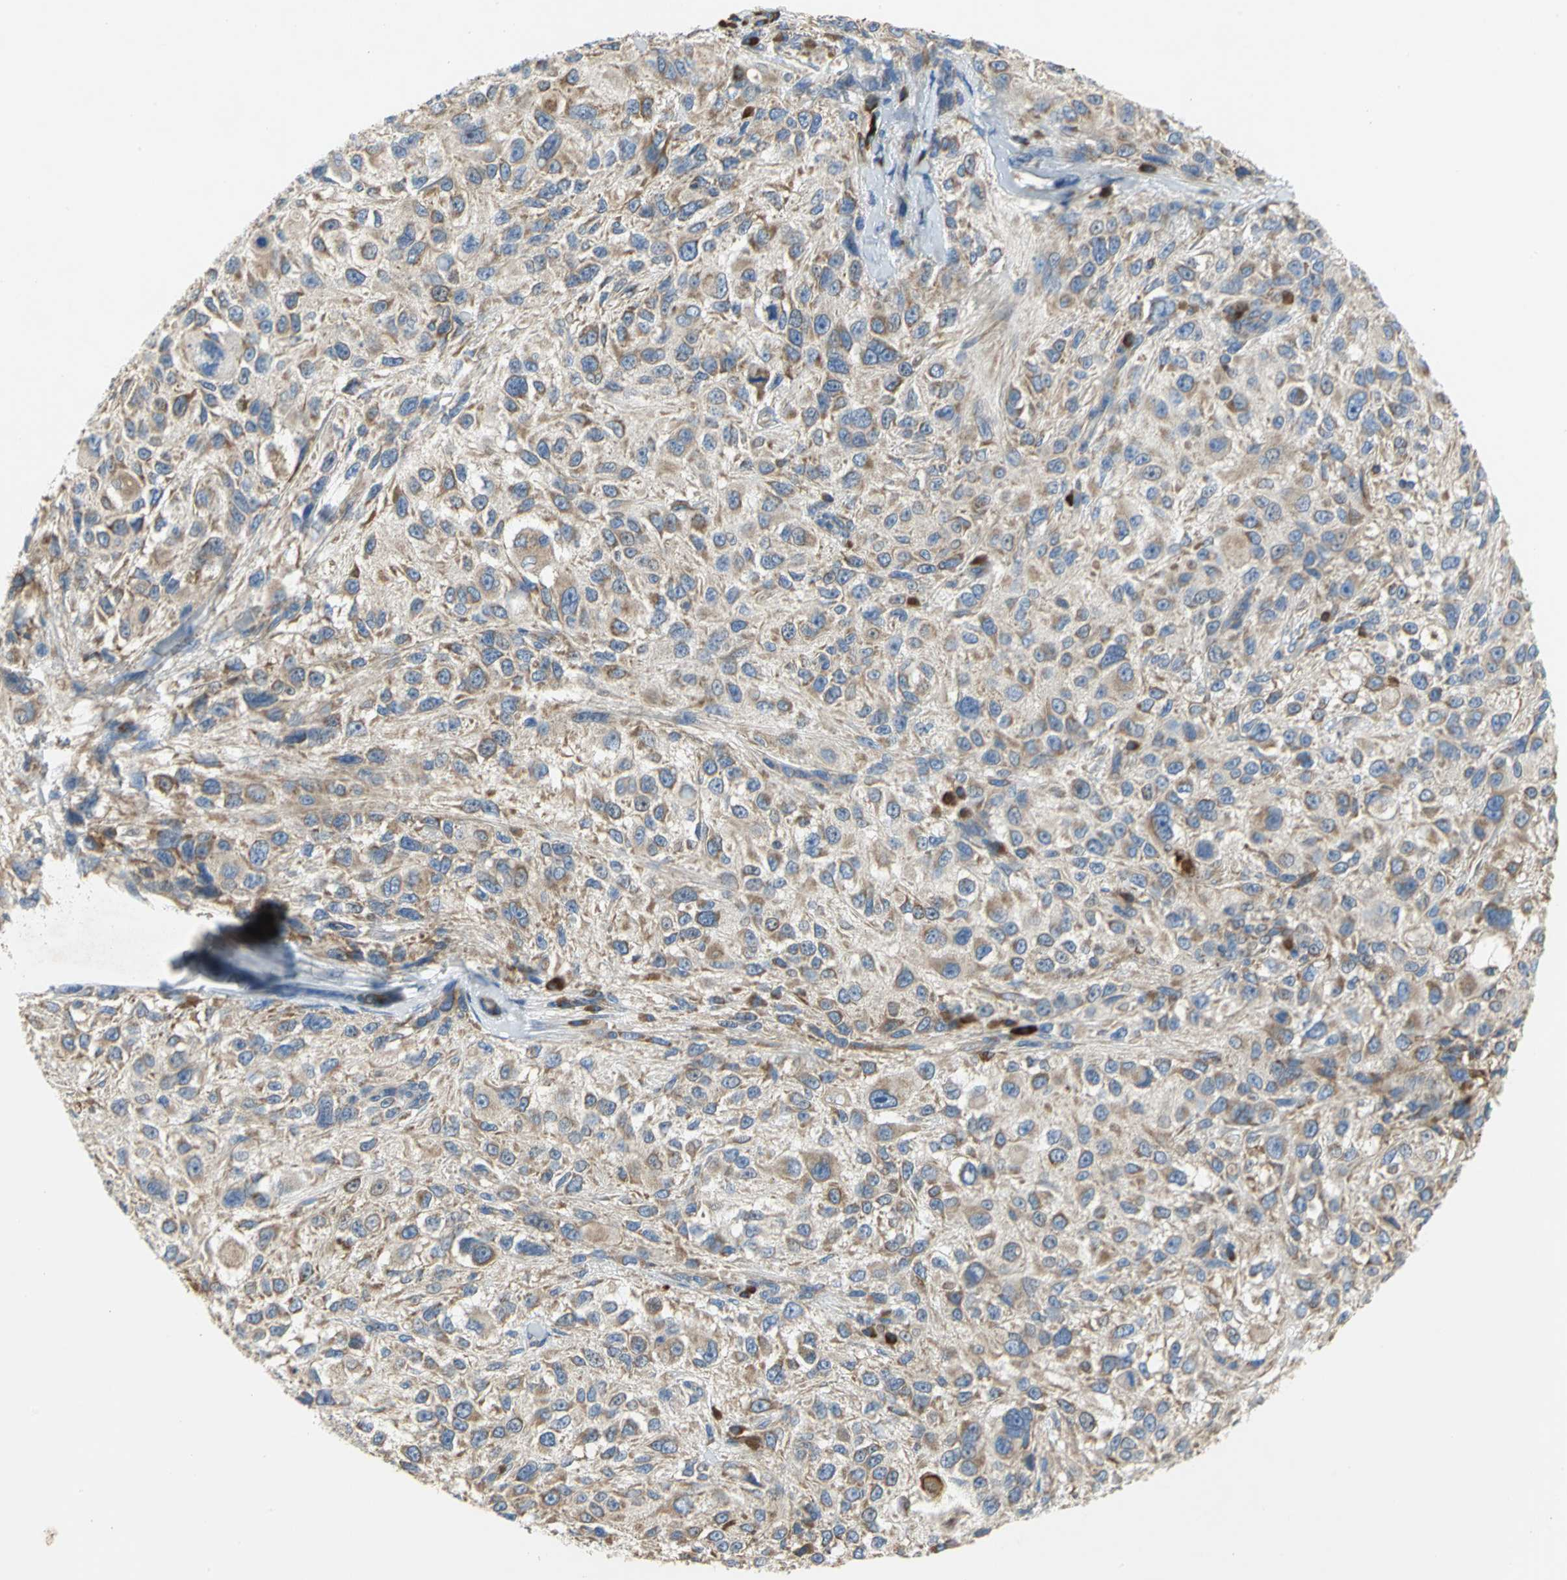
{"staining": {"intensity": "moderate", "quantity": ">75%", "location": "cytoplasmic/membranous"}, "tissue": "melanoma", "cell_type": "Tumor cells", "image_type": "cancer", "snomed": [{"axis": "morphology", "description": "Necrosis, NOS"}, {"axis": "morphology", "description": "Malignant melanoma, NOS"}, {"axis": "topography", "description": "Skin"}], "caption": "A medium amount of moderate cytoplasmic/membranous expression is identified in approximately >75% of tumor cells in melanoma tissue. The staining was performed using DAB, with brown indicating positive protein expression. Nuclei are stained blue with hematoxylin.", "gene": "TULP4", "patient": {"sex": "female", "age": 87}}